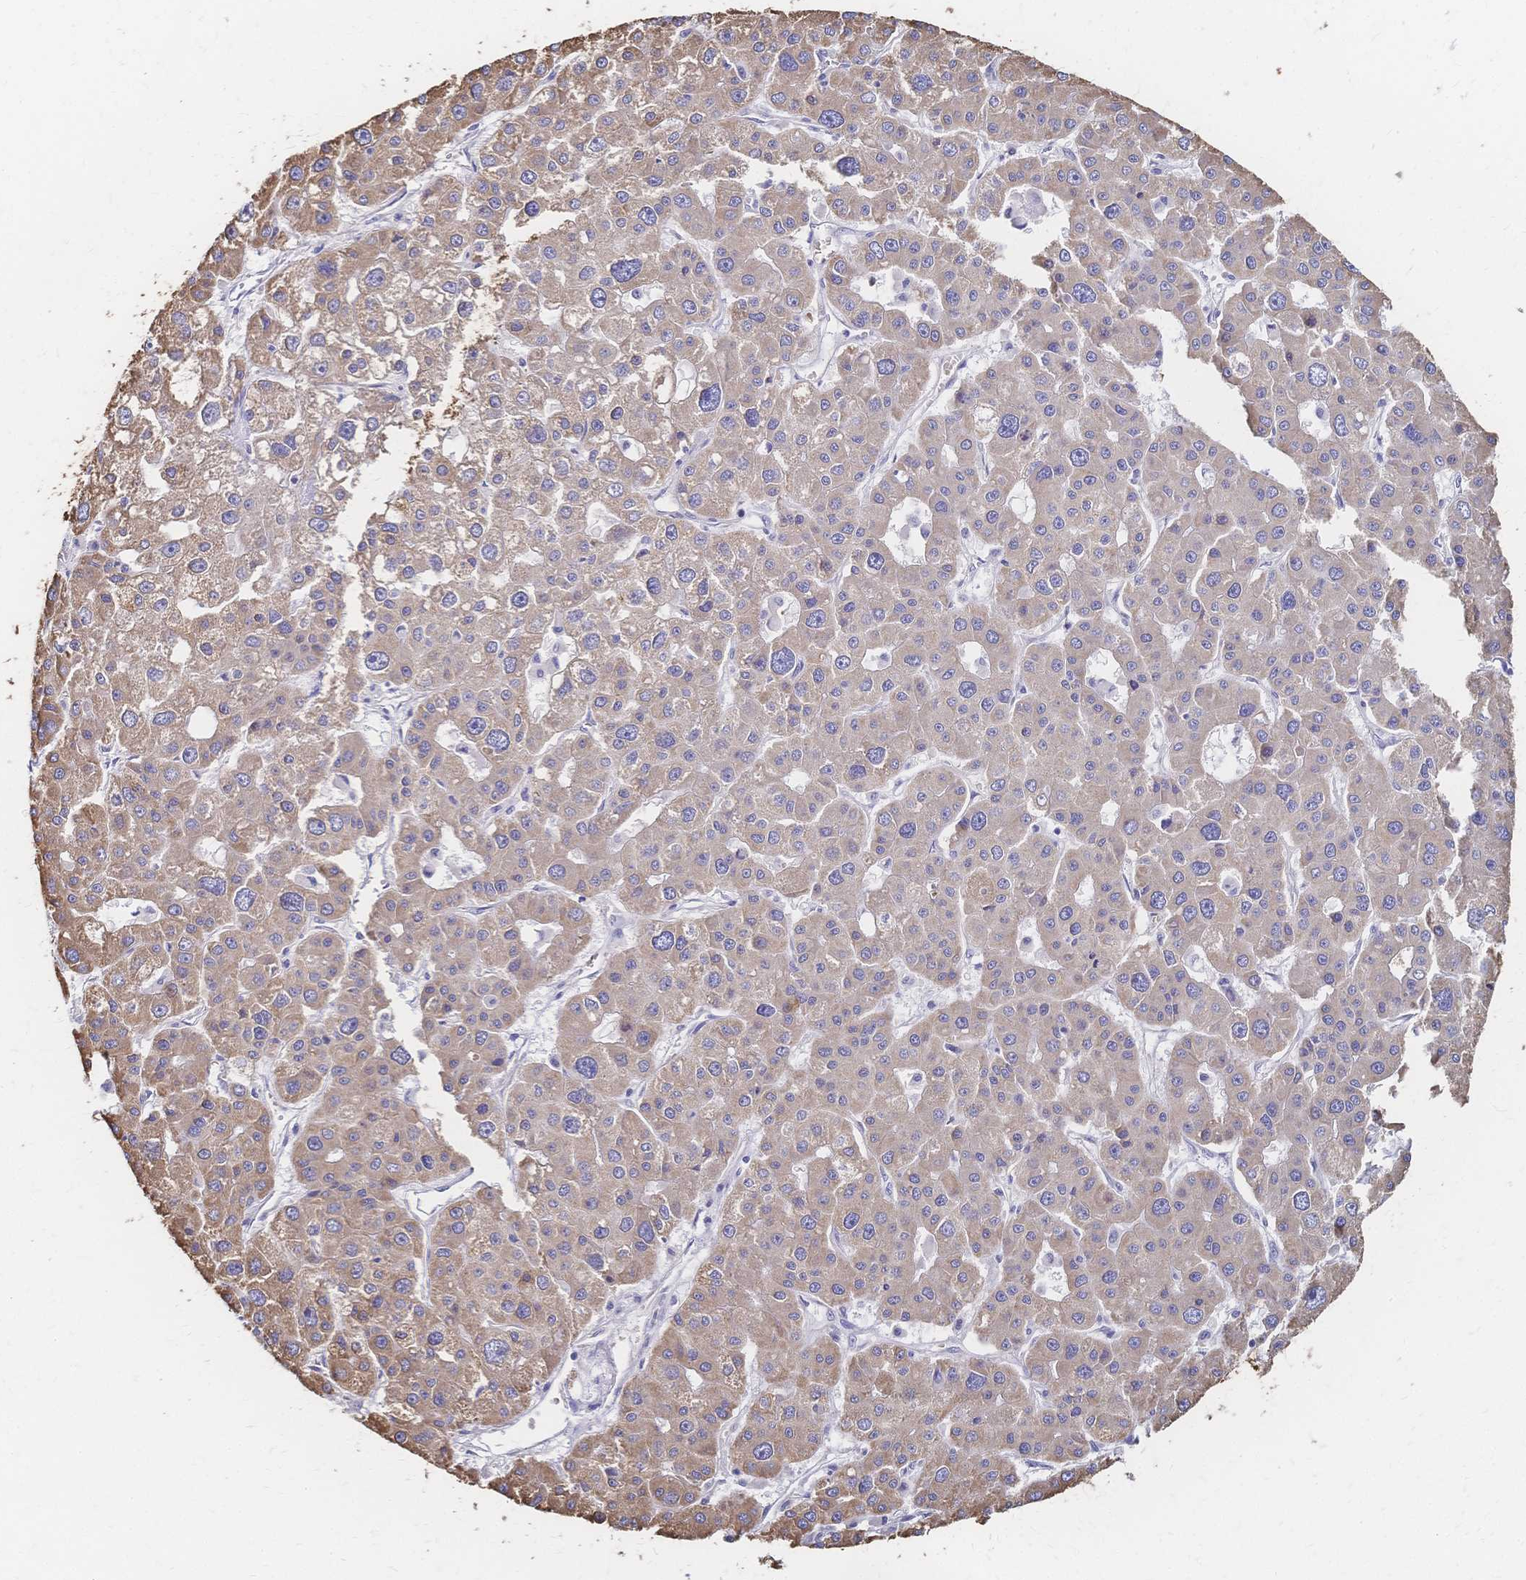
{"staining": {"intensity": "weak", "quantity": ">75%", "location": "cytoplasmic/membranous"}, "tissue": "liver cancer", "cell_type": "Tumor cells", "image_type": "cancer", "snomed": [{"axis": "morphology", "description": "Carcinoma, Hepatocellular, NOS"}, {"axis": "topography", "description": "Liver"}], "caption": "Immunohistochemistry (DAB) staining of liver cancer (hepatocellular carcinoma) exhibits weak cytoplasmic/membranous protein expression in approximately >75% of tumor cells.", "gene": "SLC5A1", "patient": {"sex": "male", "age": 73}}